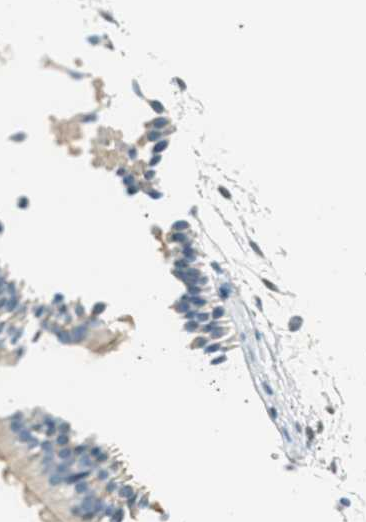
{"staining": {"intensity": "weak", "quantity": ">75%", "location": "cytoplasmic/membranous"}, "tissue": "nasopharynx", "cell_type": "Respiratory epithelial cells", "image_type": "normal", "snomed": [{"axis": "morphology", "description": "Normal tissue, NOS"}, {"axis": "topography", "description": "Nasopharynx"}], "caption": "IHC (DAB (3,3'-diaminobenzidine)) staining of normal human nasopharynx exhibits weak cytoplasmic/membranous protein staining in approximately >75% of respiratory epithelial cells.", "gene": "TCF3", "patient": {"sex": "female", "age": 54}}